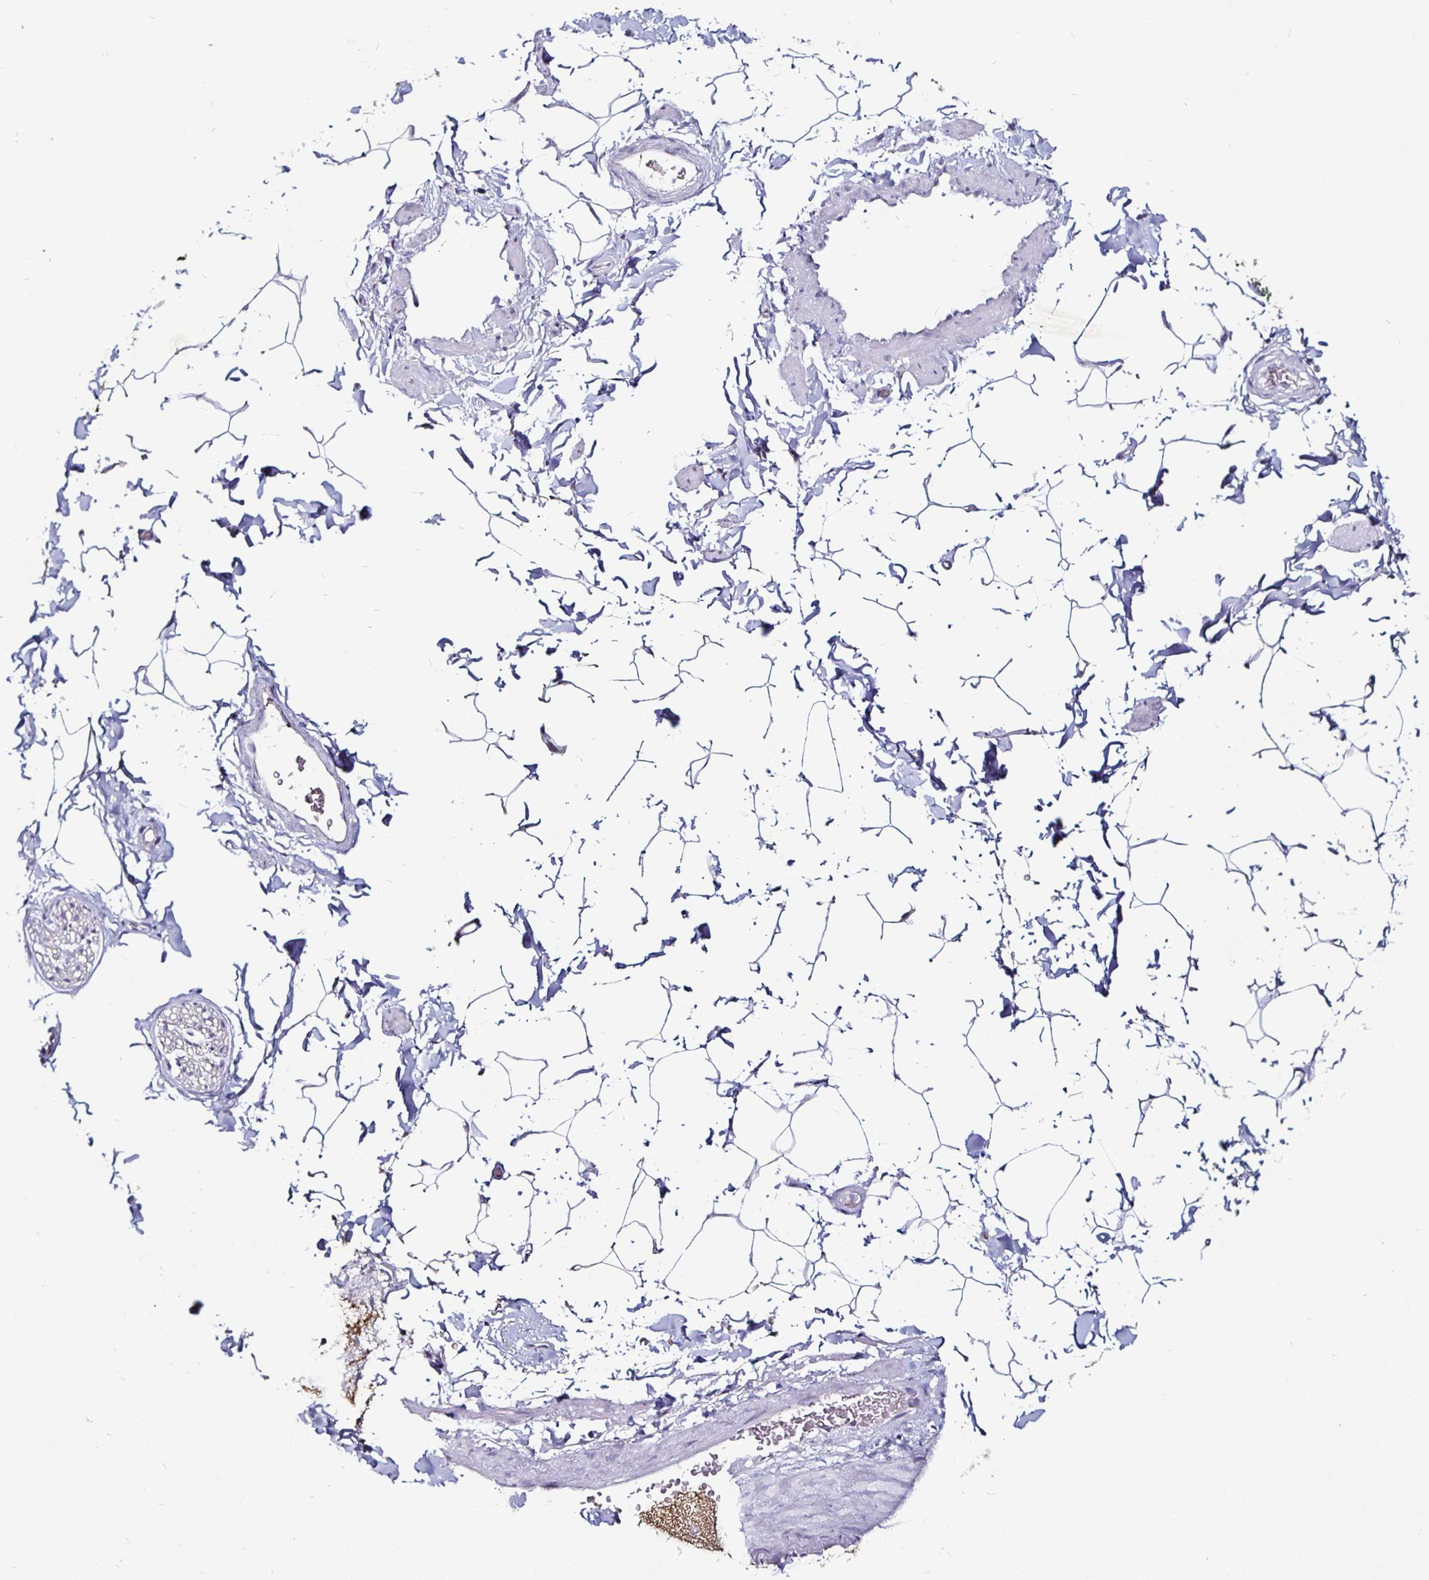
{"staining": {"intensity": "negative", "quantity": "none", "location": "none"}, "tissue": "adipose tissue", "cell_type": "Adipocytes", "image_type": "normal", "snomed": [{"axis": "morphology", "description": "Normal tissue, NOS"}, {"axis": "topography", "description": "Epididymis"}, {"axis": "topography", "description": "Peripheral nerve tissue"}], "caption": "Adipose tissue stained for a protein using IHC demonstrates no staining adipocytes.", "gene": "FAIM2", "patient": {"sex": "male", "age": 32}}